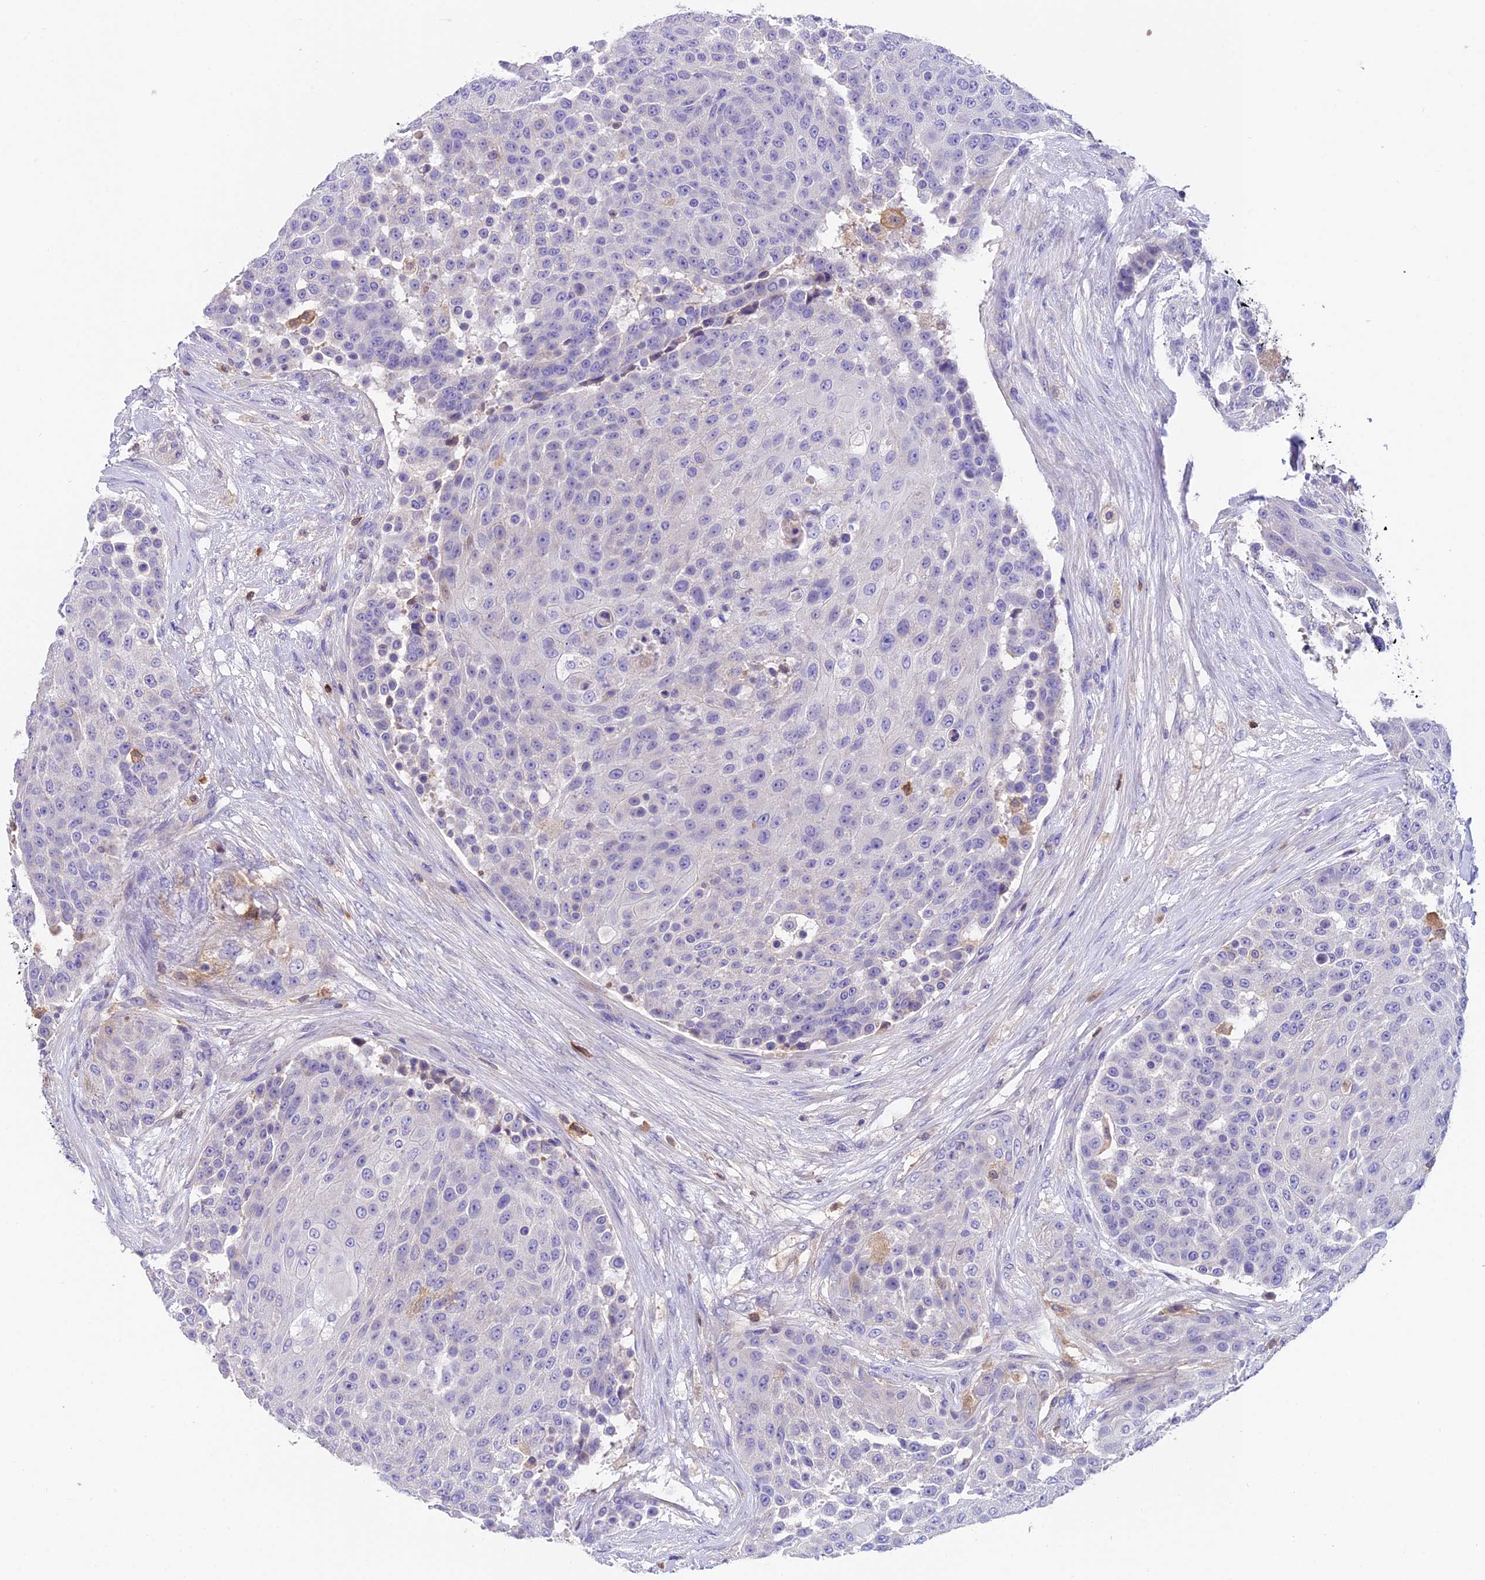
{"staining": {"intensity": "negative", "quantity": "none", "location": "none"}, "tissue": "urothelial cancer", "cell_type": "Tumor cells", "image_type": "cancer", "snomed": [{"axis": "morphology", "description": "Urothelial carcinoma, High grade"}, {"axis": "topography", "description": "Urinary bladder"}], "caption": "There is no significant staining in tumor cells of urothelial cancer.", "gene": "LPXN", "patient": {"sex": "female", "age": 63}}